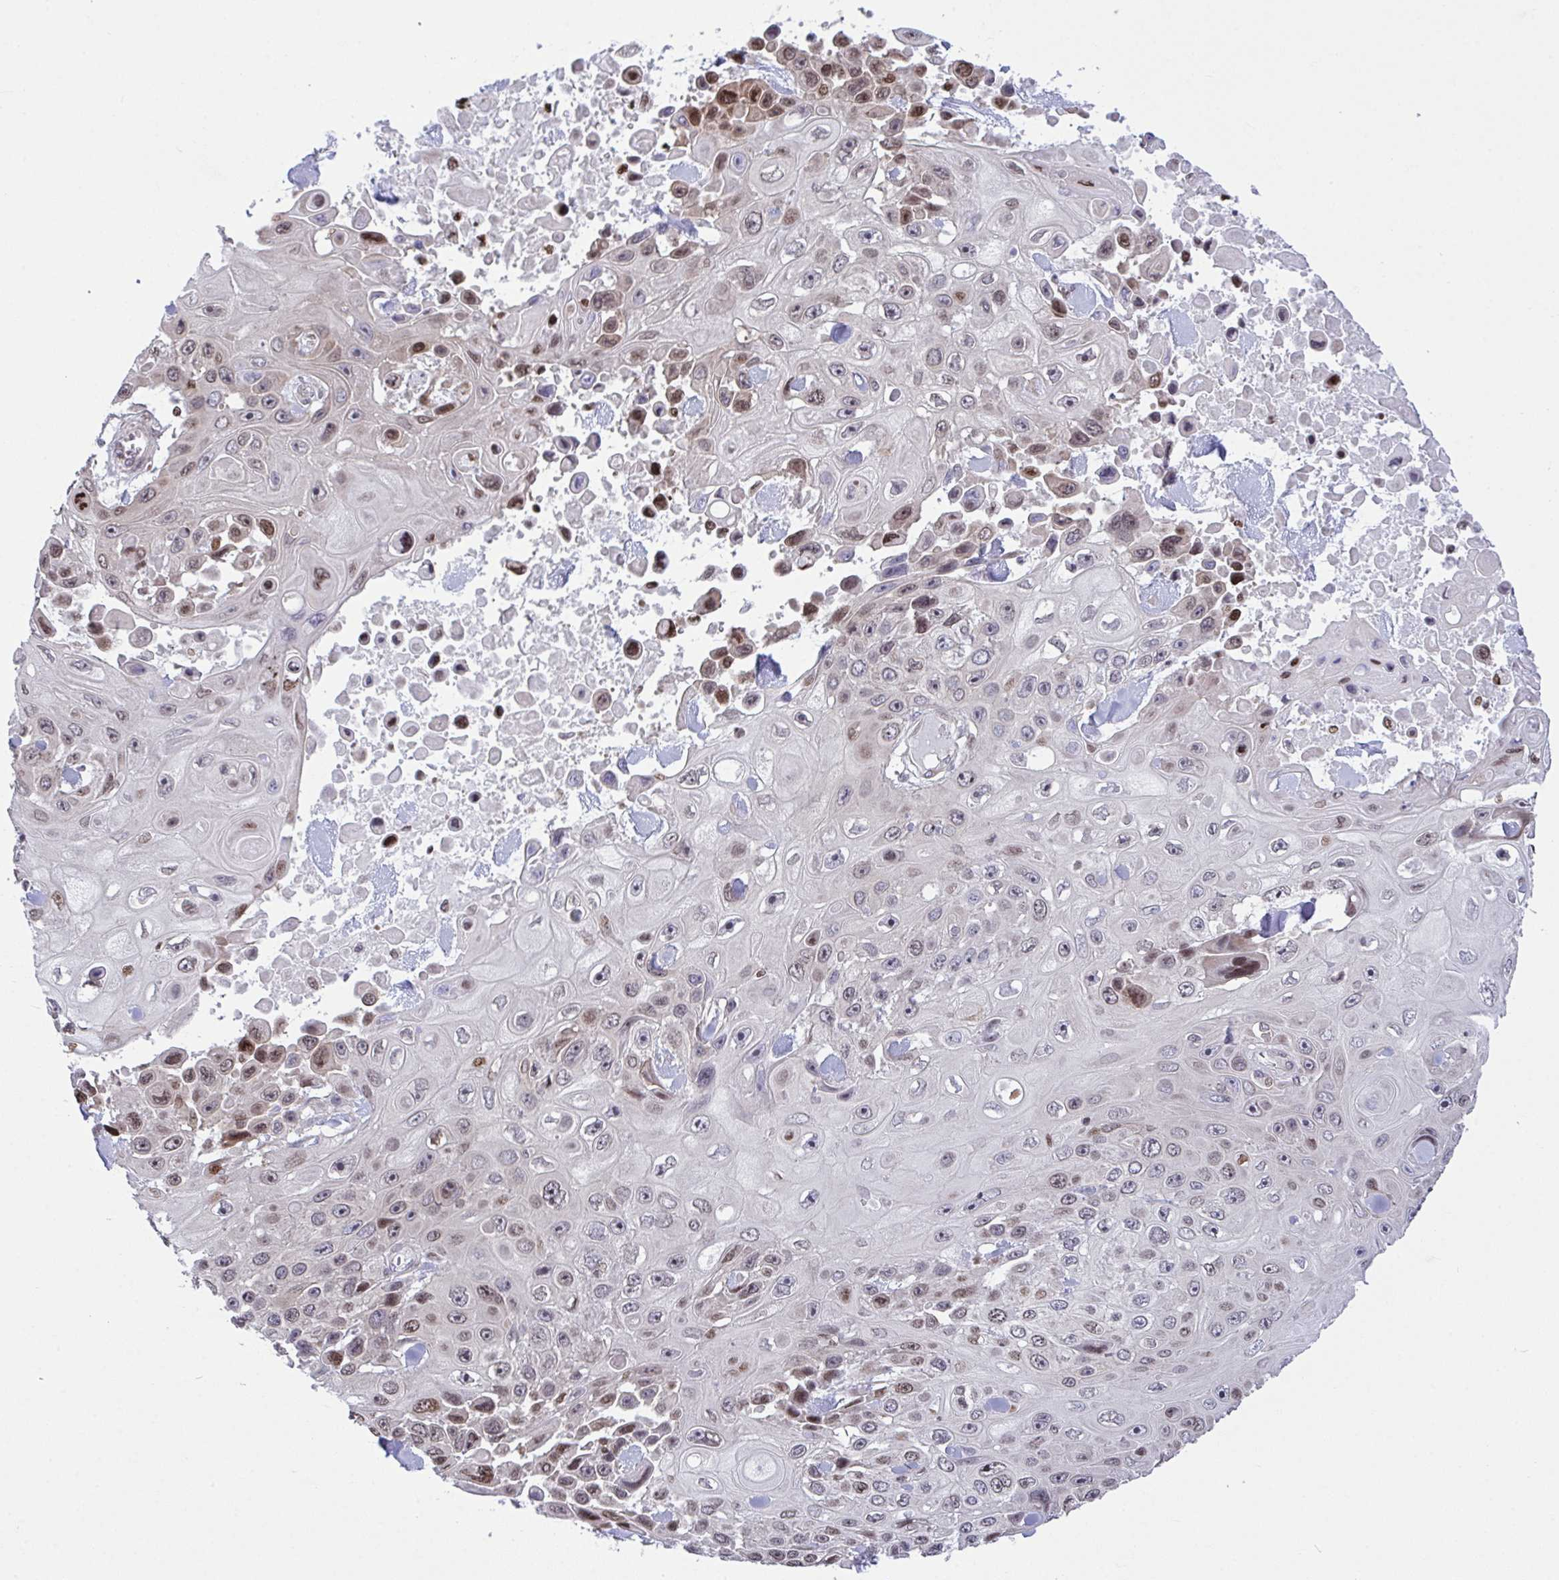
{"staining": {"intensity": "moderate", "quantity": "25%-75%", "location": "nuclear"}, "tissue": "skin cancer", "cell_type": "Tumor cells", "image_type": "cancer", "snomed": [{"axis": "morphology", "description": "Squamous cell carcinoma, NOS"}, {"axis": "topography", "description": "Skin"}], "caption": "Protein expression by immunohistochemistry (IHC) reveals moderate nuclear staining in about 25%-75% of tumor cells in skin cancer (squamous cell carcinoma). (brown staining indicates protein expression, while blue staining denotes nuclei).", "gene": "RAPGEF5", "patient": {"sex": "male", "age": 82}}